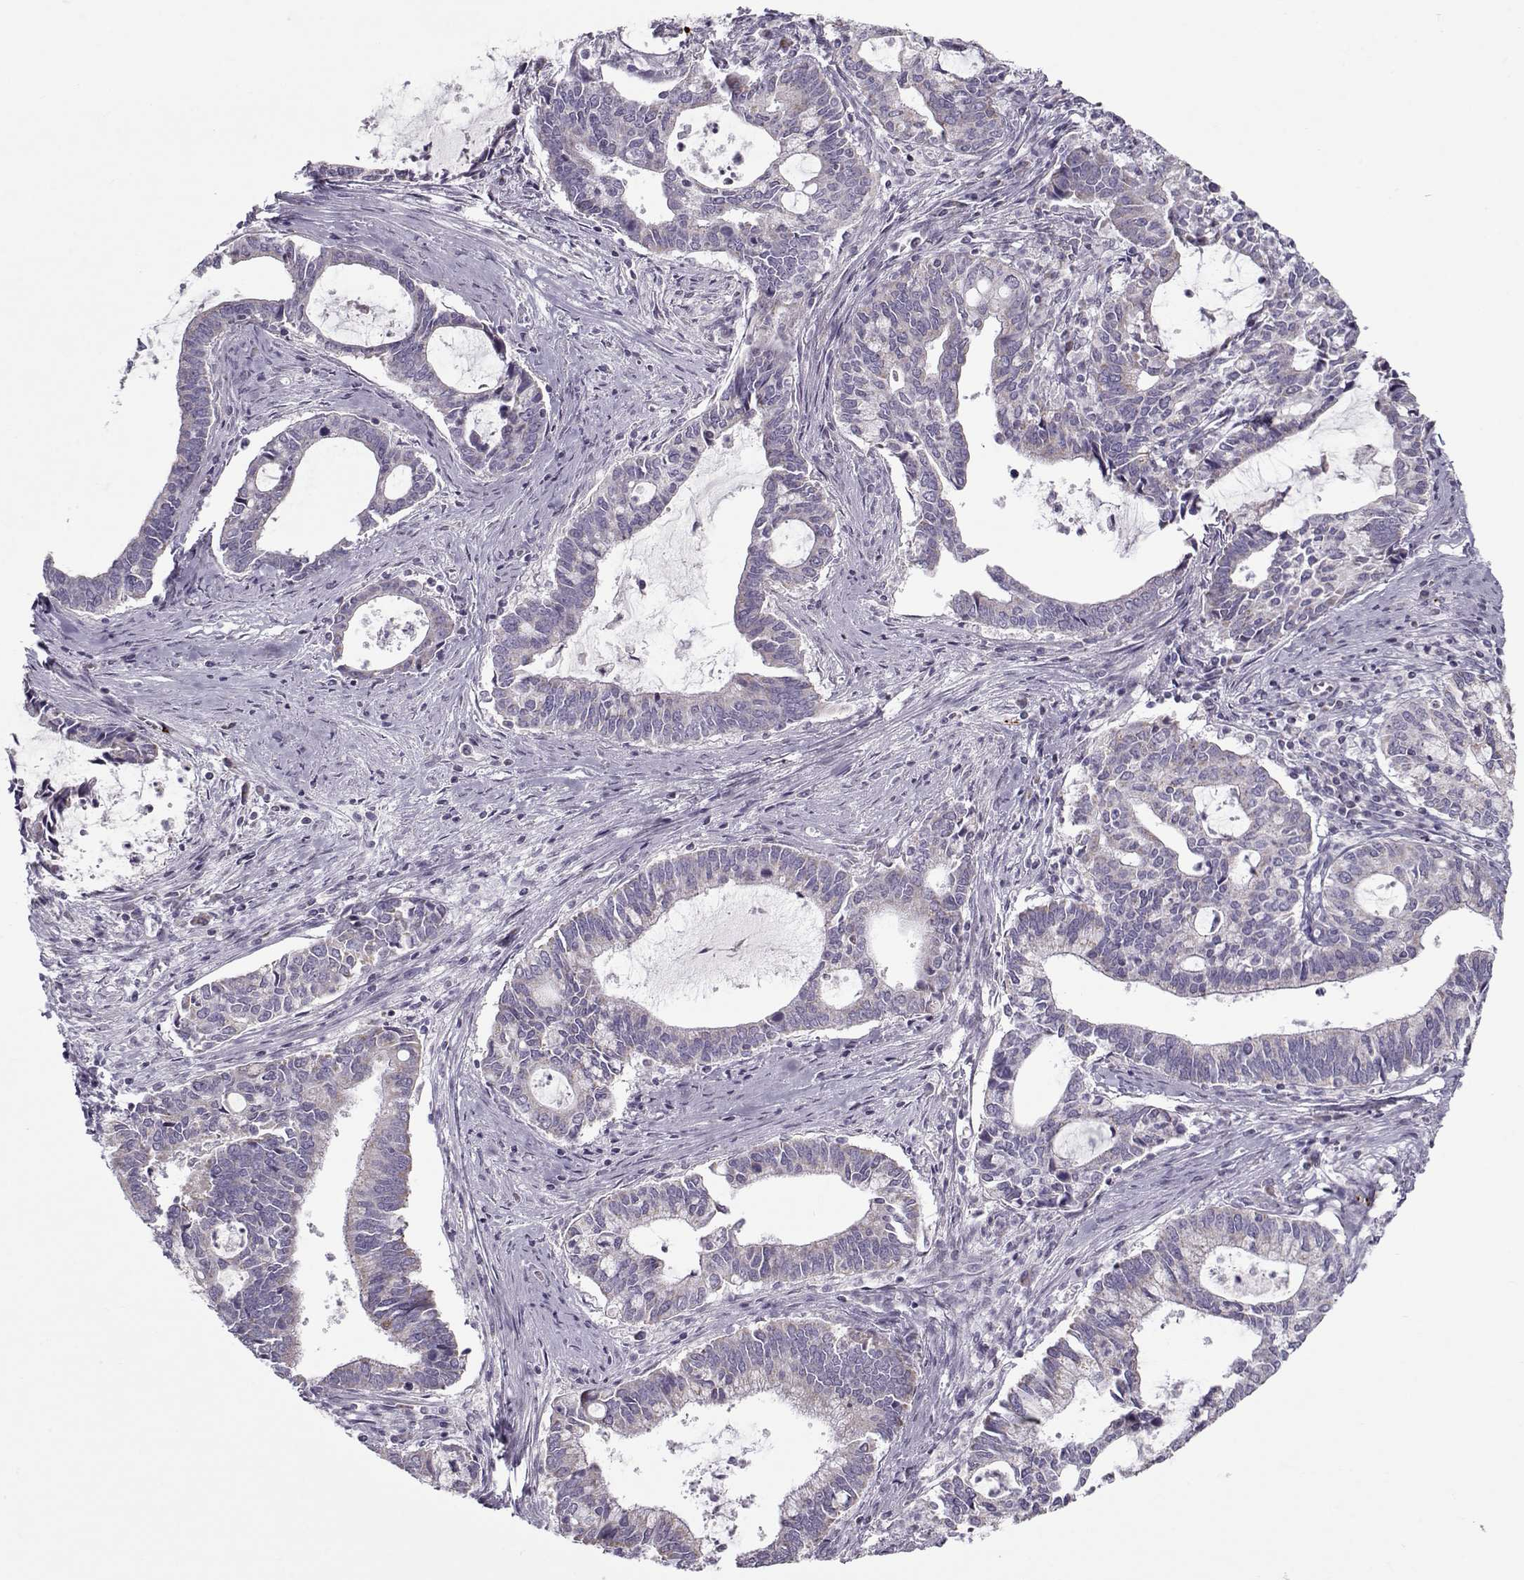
{"staining": {"intensity": "negative", "quantity": "none", "location": "none"}, "tissue": "cervical cancer", "cell_type": "Tumor cells", "image_type": "cancer", "snomed": [{"axis": "morphology", "description": "Adenocarcinoma, NOS"}, {"axis": "topography", "description": "Cervix"}], "caption": "An IHC image of cervical cancer (adenocarcinoma) is shown. There is no staining in tumor cells of cervical cancer (adenocarcinoma).", "gene": "KLF17", "patient": {"sex": "female", "age": 42}}